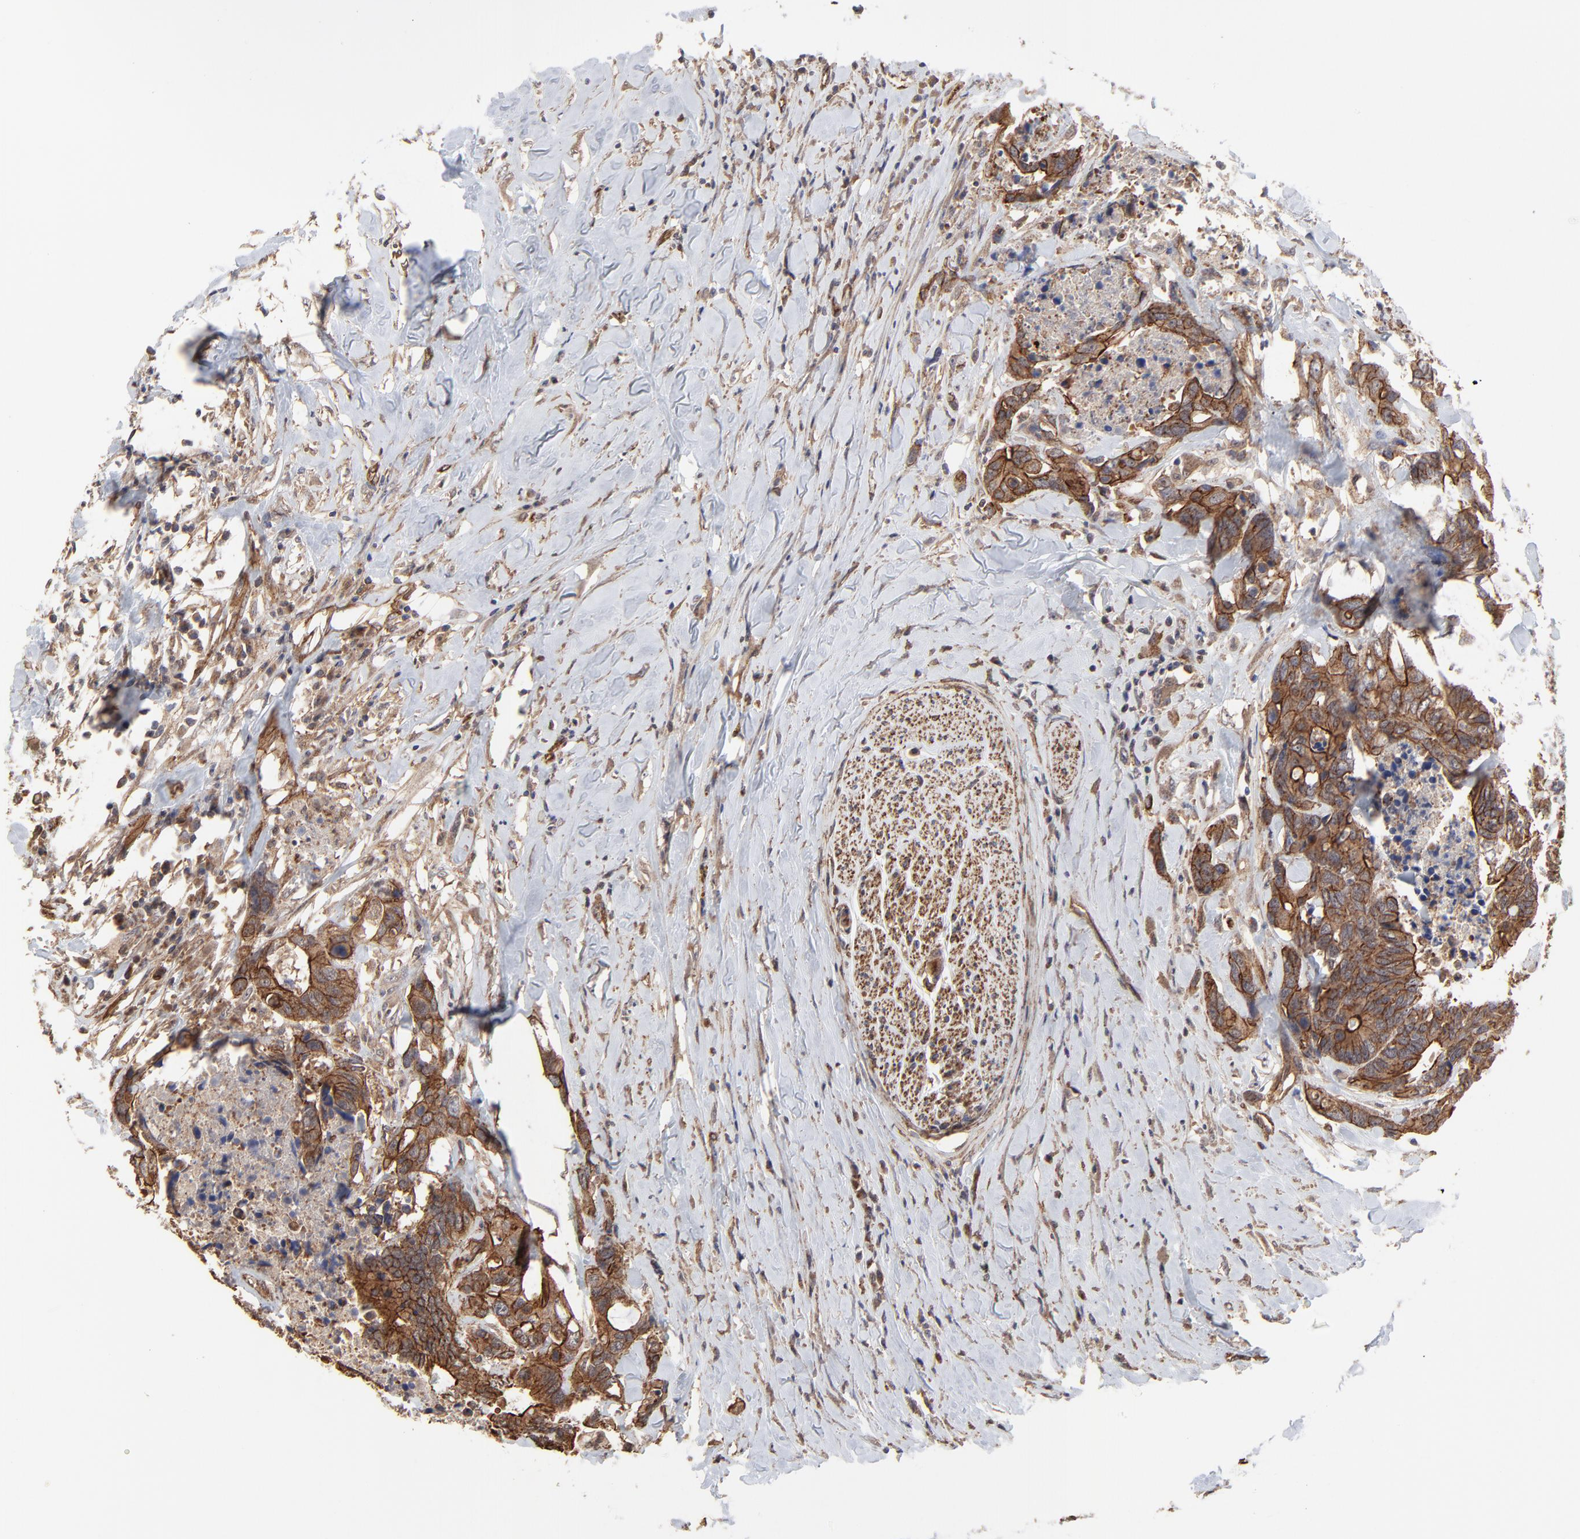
{"staining": {"intensity": "moderate", "quantity": ">75%", "location": "cytoplasmic/membranous"}, "tissue": "colorectal cancer", "cell_type": "Tumor cells", "image_type": "cancer", "snomed": [{"axis": "morphology", "description": "Adenocarcinoma, NOS"}, {"axis": "topography", "description": "Rectum"}], "caption": "This is a micrograph of immunohistochemistry (IHC) staining of adenocarcinoma (colorectal), which shows moderate staining in the cytoplasmic/membranous of tumor cells.", "gene": "ARMT1", "patient": {"sex": "male", "age": 55}}